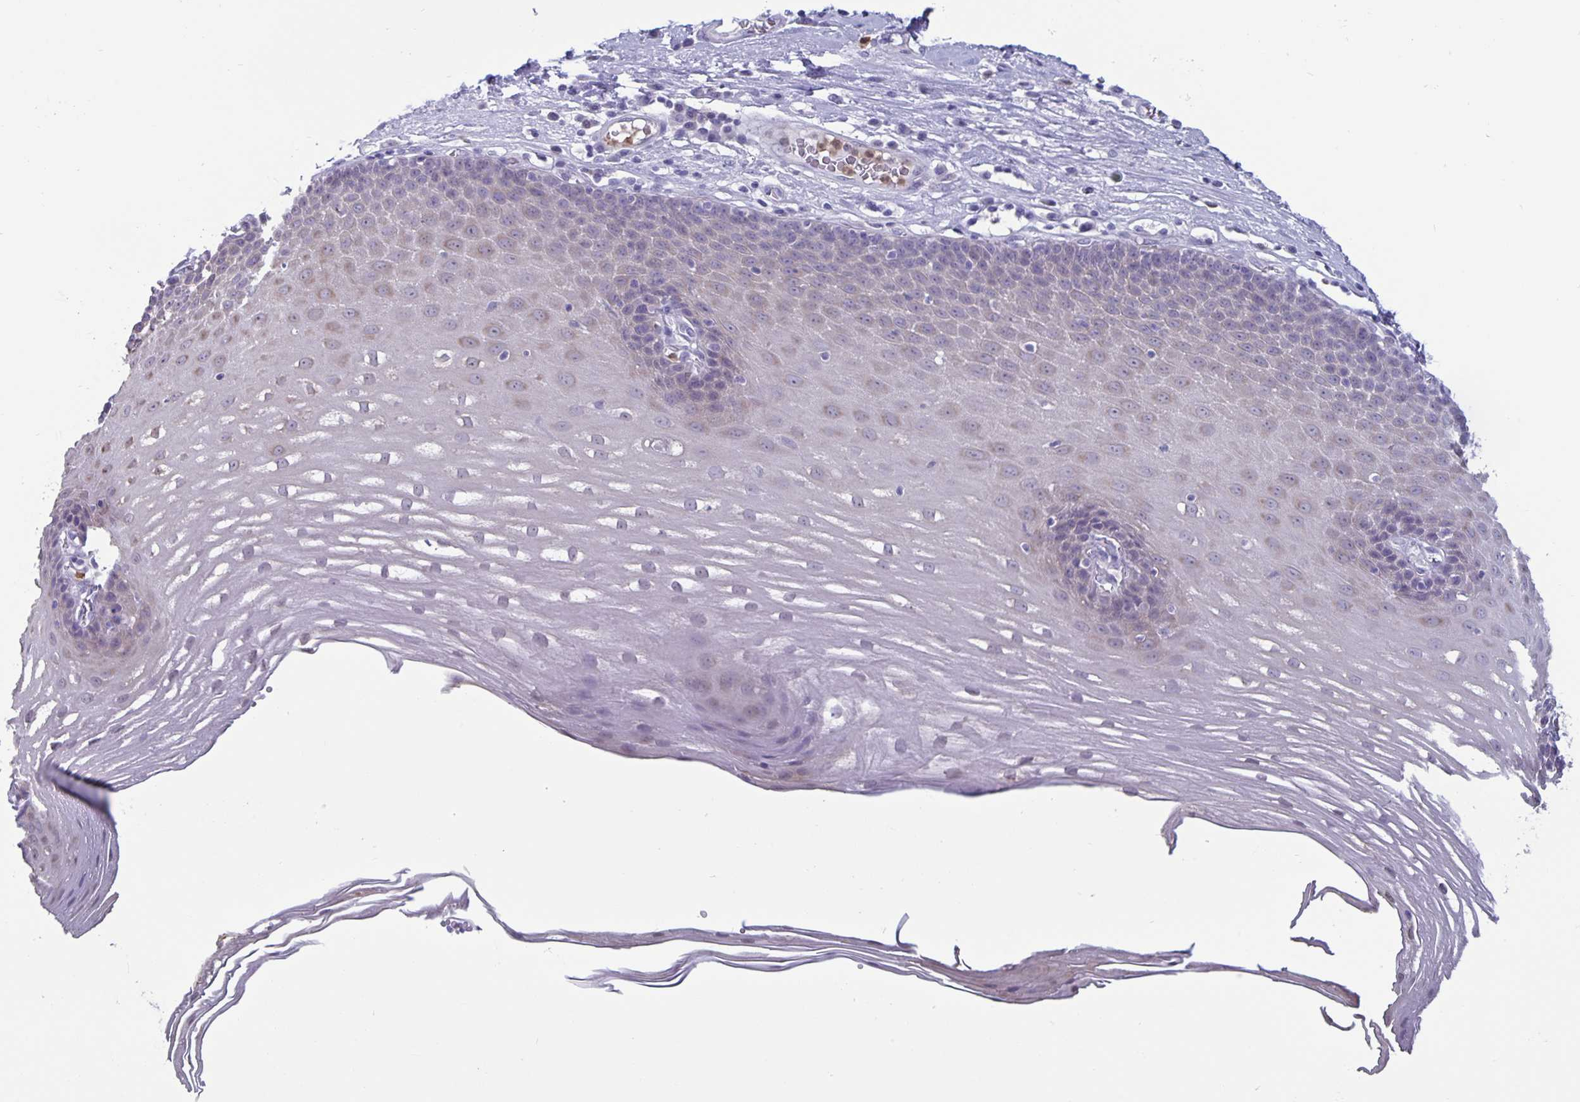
{"staining": {"intensity": "weak", "quantity": "<25%", "location": "cytoplasmic/membranous"}, "tissue": "esophagus", "cell_type": "Squamous epithelial cells", "image_type": "normal", "snomed": [{"axis": "morphology", "description": "Normal tissue, NOS"}, {"axis": "topography", "description": "Esophagus"}], "caption": "Immunohistochemistry (IHC) micrograph of normal esophagus: human esophagus stained with DAB shows no significant protein positivity in squamous epithelial cells.", "gene": "PLCB3", "patient": {"sex": "male", "age": 62}}